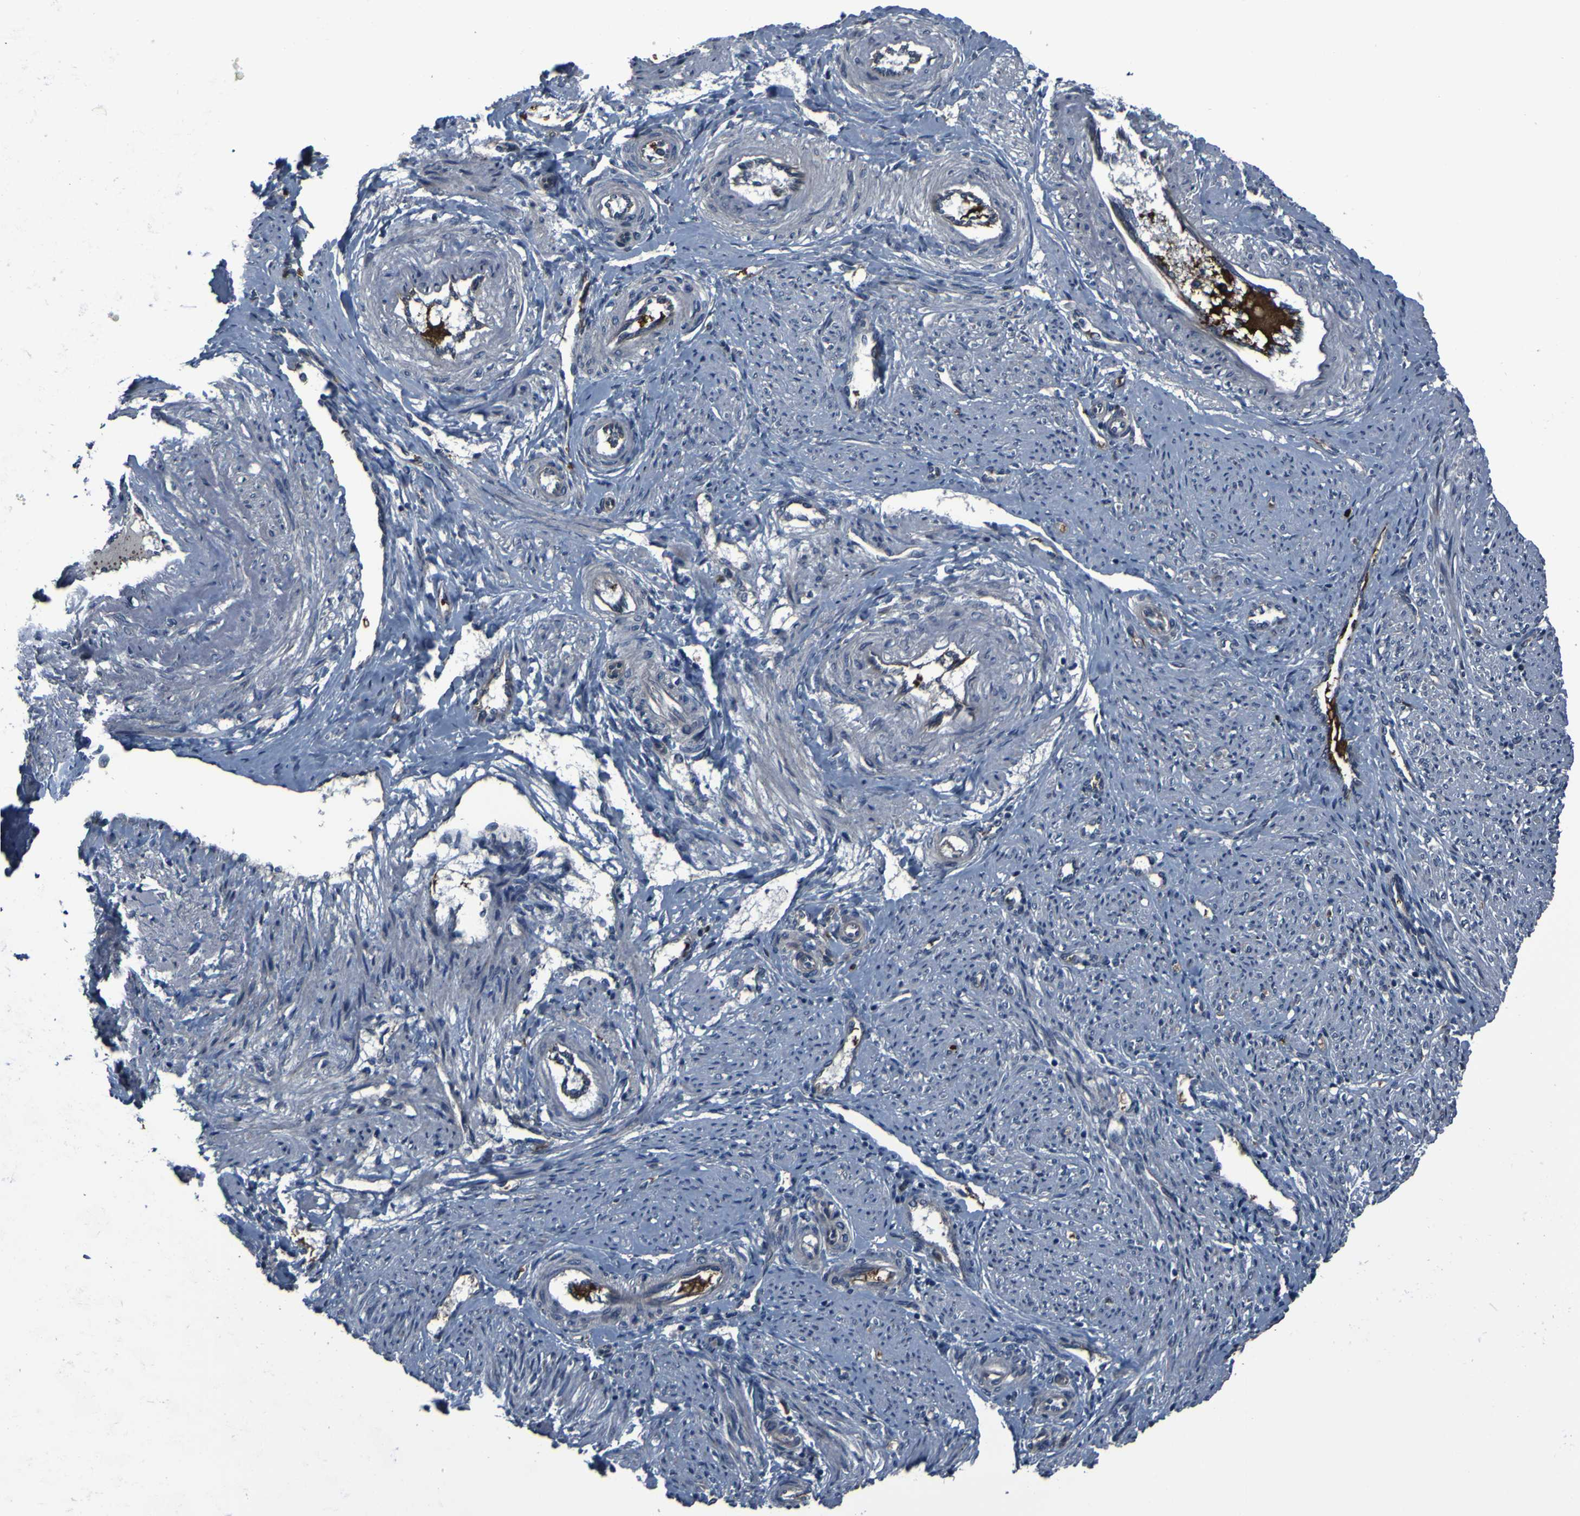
{"staining": {"intensity": "negative", "quantity": "none", "location": "none"}, "tissue": "endometrium", "cell_type": "Cells in endometrial stroma", "image_type": "normal", "snomed": [{"axis": "morphology", "description": "Normal tissue, NOS"}, {"axis": "topography", "description": "Endometrium"}], "caption": "A high-resolution image shows IHC staining of normal endometrium, which shows no significant staining in cells in endometrial stroma. (IHC, brightfield microscopy, high magnification).", "gene": "GRAMD1A", "patient": {"sex": "female", "age": 42}}